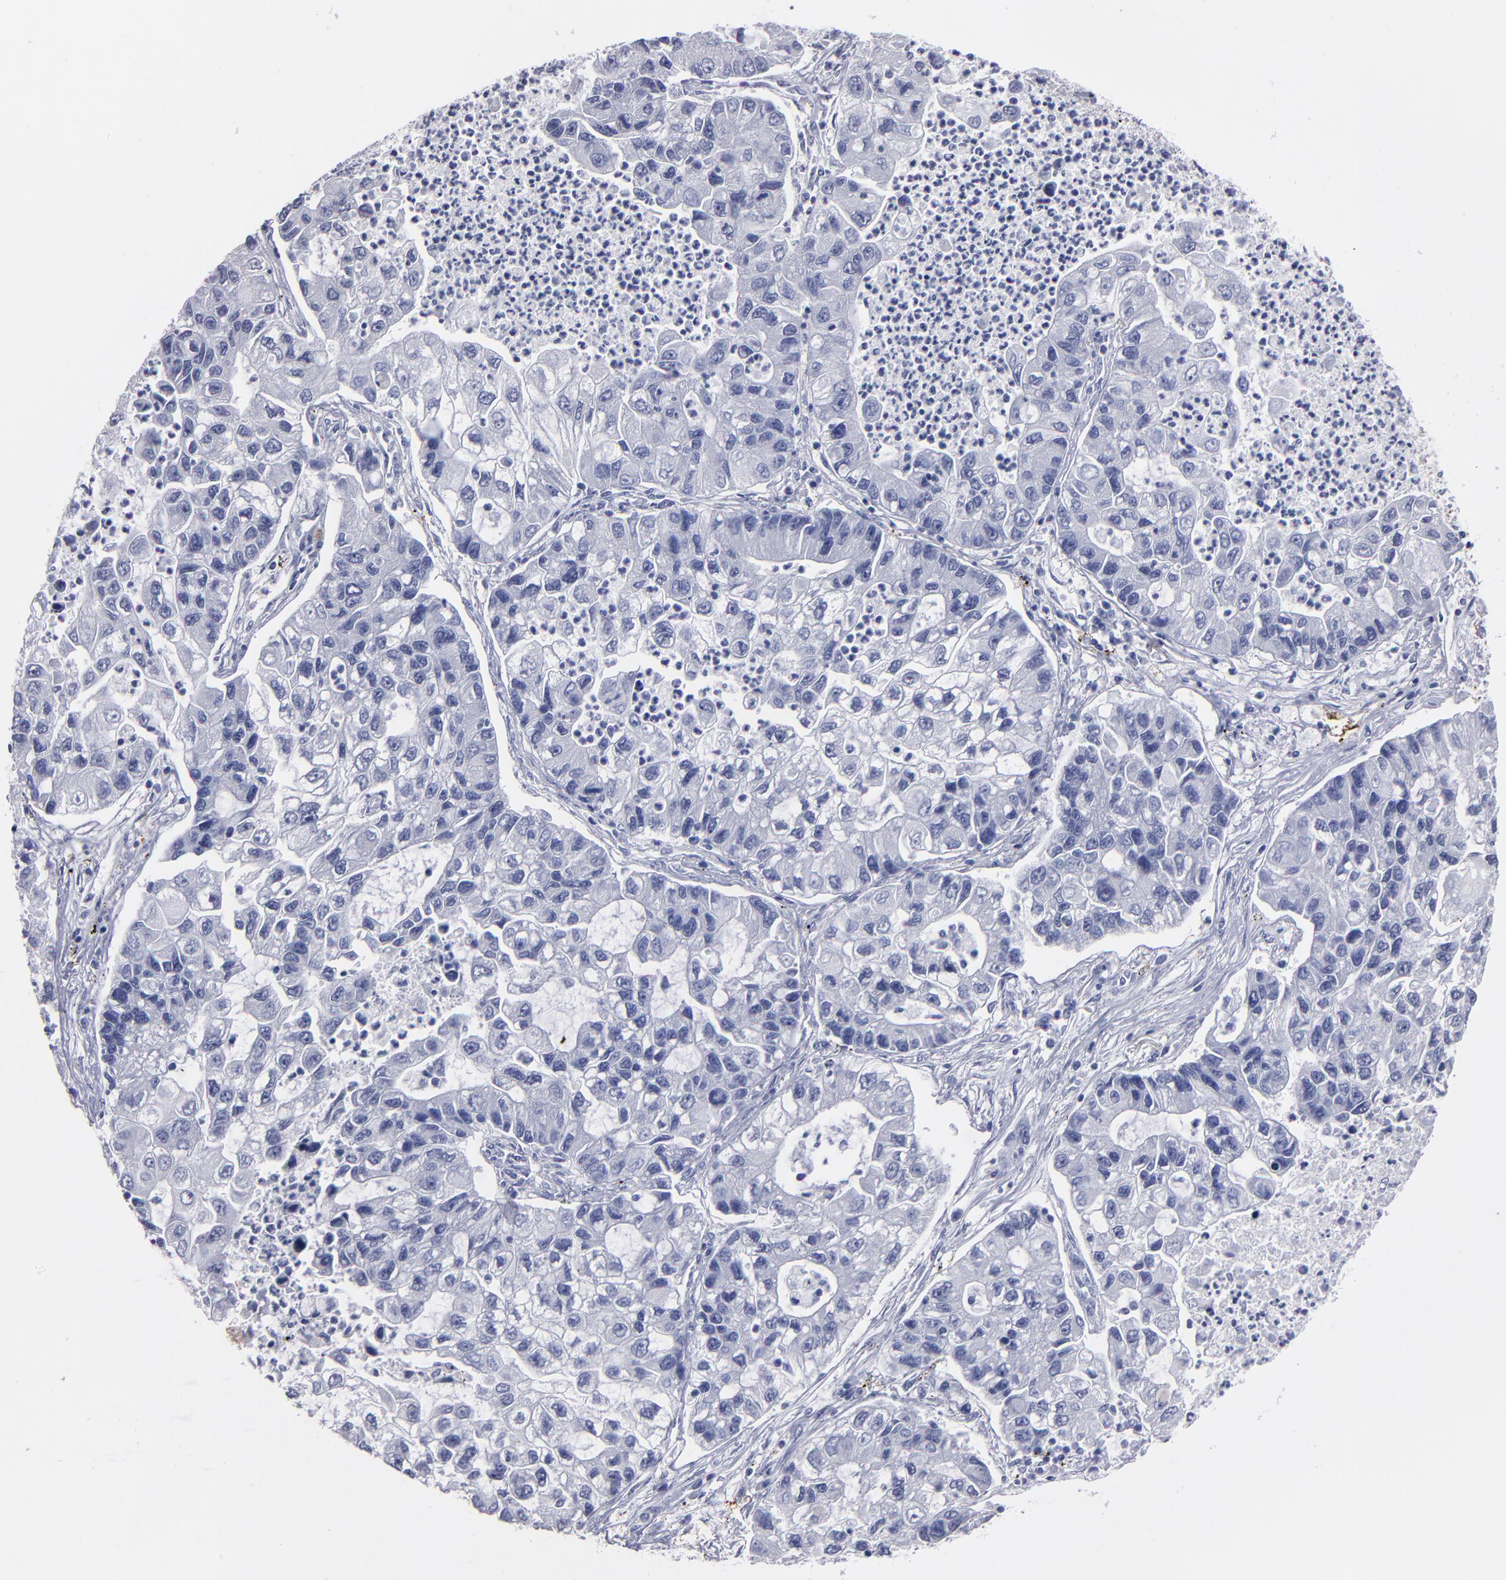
{"staining": {"intensity": "negative", "quantity": "none", "location": "none"}, "tissue": "lung cancer", "cell_type": "Tumor cells", "image_type": "cancer", "snomed": [{"axis": "morphology", "description": "Adenocarcinoma, NOS"}, {"axis": "topography", "description": "Lung"}], "caption": "Immunohistochemistry of lung cancer (adenocarcinoma) reveals no positivity in tumor cells.", "gene": "FABP4", "patient": {"sex": "female", "age": 51}}